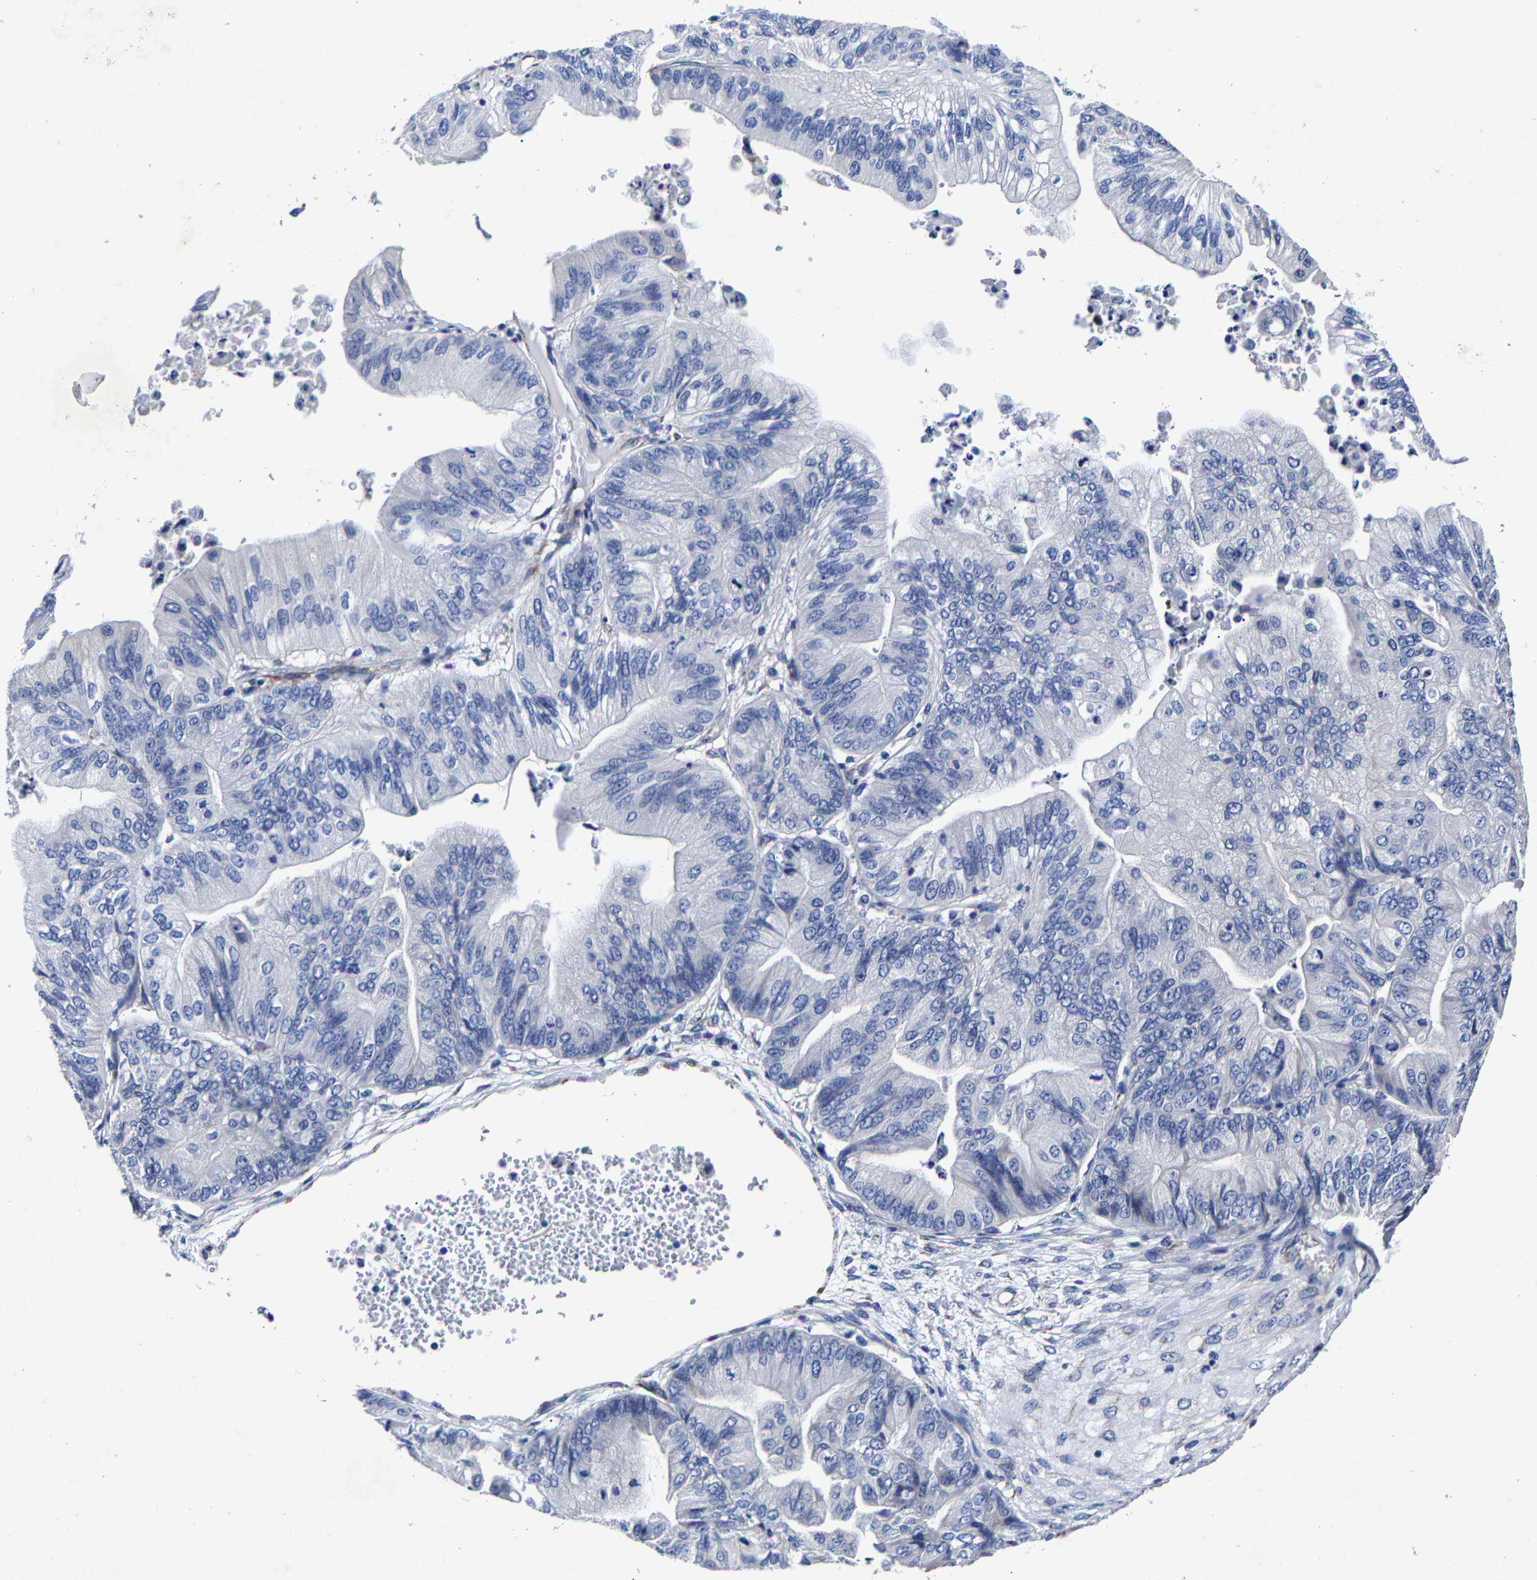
{"staining": {"intensity": "negative", "quantity": "none", "location": "none"}, "tissue": "ovarian cancer", "cell_type": "Tumor cells", "image_type": "cancer", "snomed": [{"axis": "morphology", "description": "Cystadenocarcinoma, mucinous, NOS"}, {"axis": "topography", "description": "Ovary"}], "caption": "Protein analysis of mucinous cystadenocarcinoma (ovarian) displays no significant staining in tumor cells.", "gene": "AASS", "patient": {"sex": "female", "age": 61}}